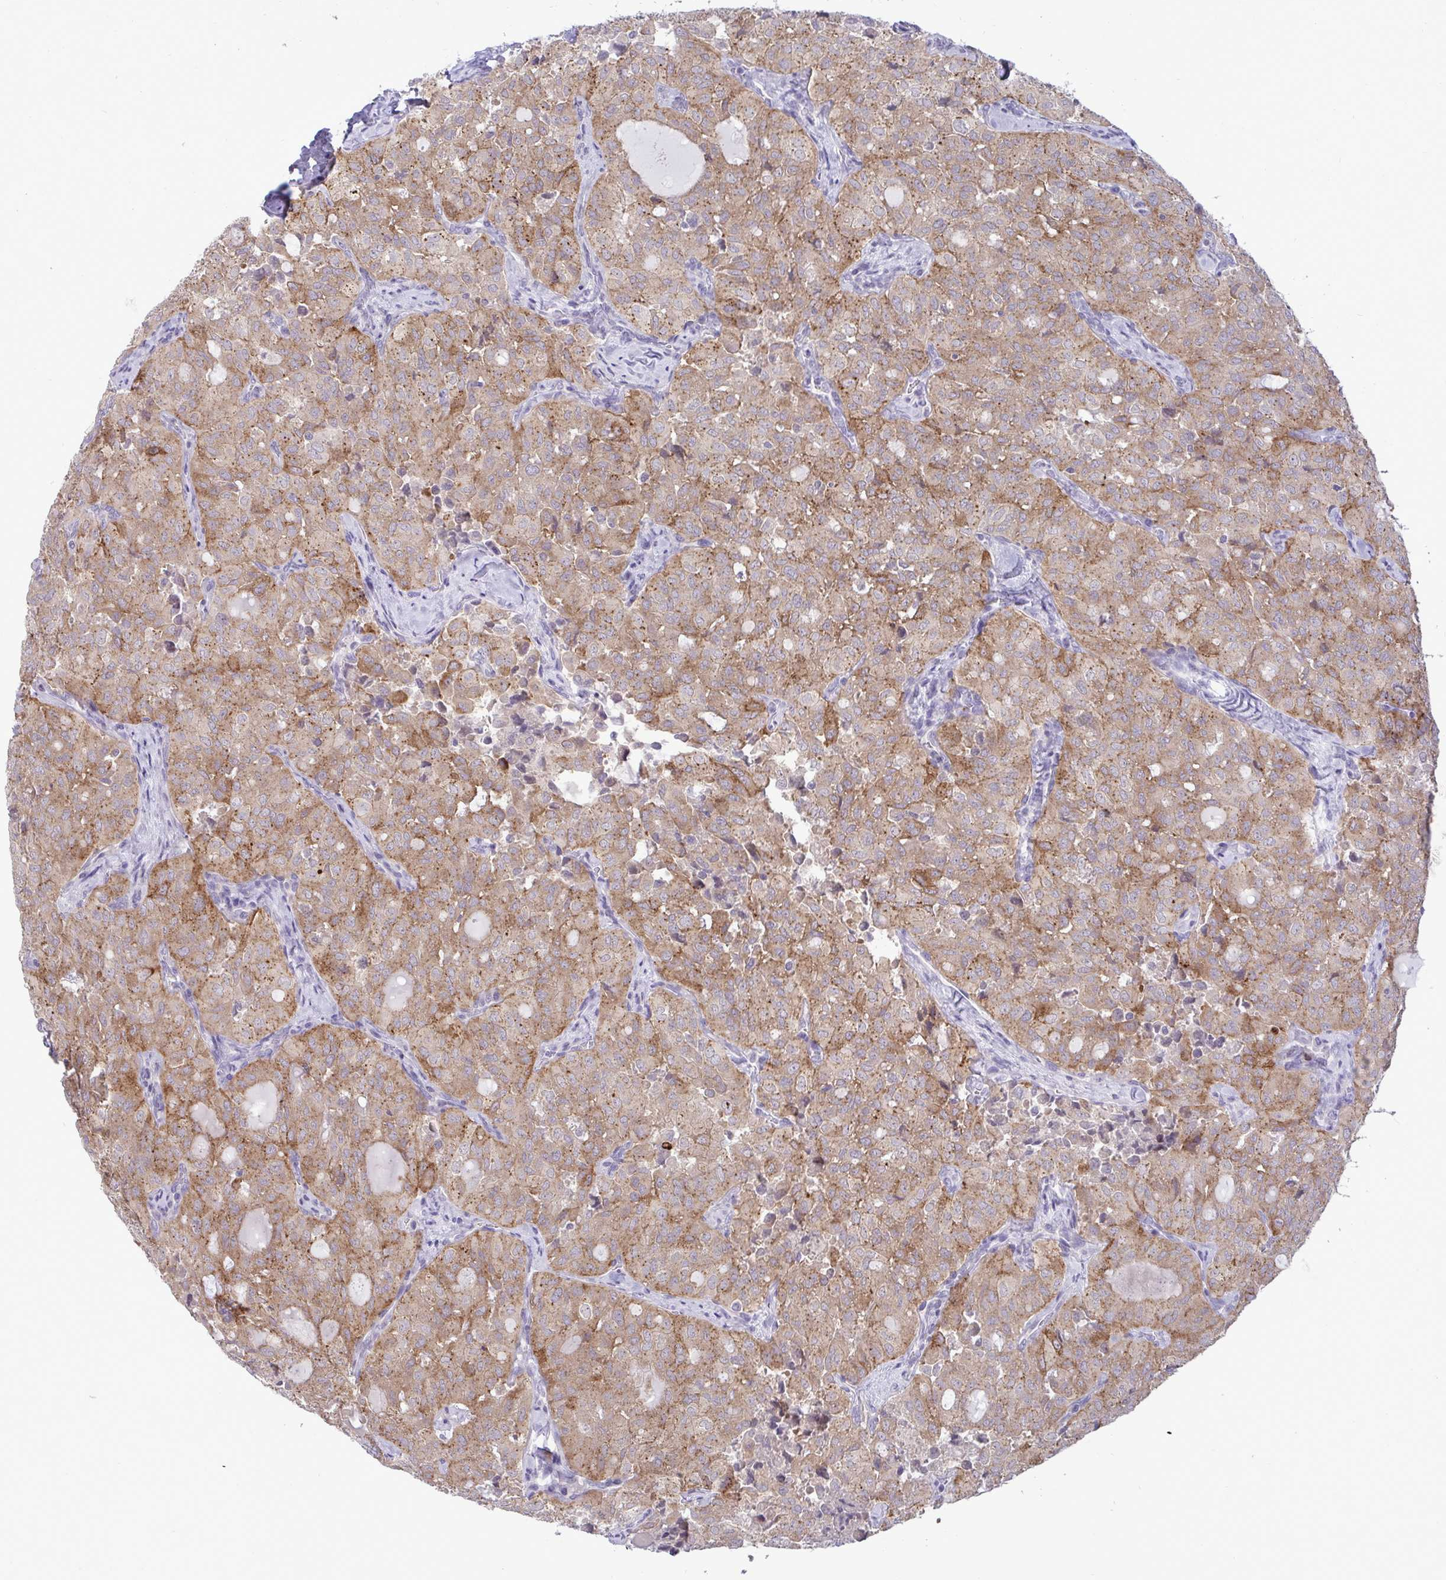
{"staining": {"intensity": "moderate", "quantity": ">75%", "location": "cytoplasmic/membranous"}, "tissue": "thyroid cancer", "cell_type": "Tumor cells", "image_type": "cancer", "snomed": [{"axis": "morphology", "description": "Follicular adenoma carcinoma, NOS"}, {"axis": "topography", "description": "Thyroid gland"}], "caption": "Thyroid cancer (follicular adenoma carcinoma) stained with a protein marker exhibits moderate staining in tumor cells.", "gene": "TMEM41A", "patient": {"sex": "male", "age": 75}}